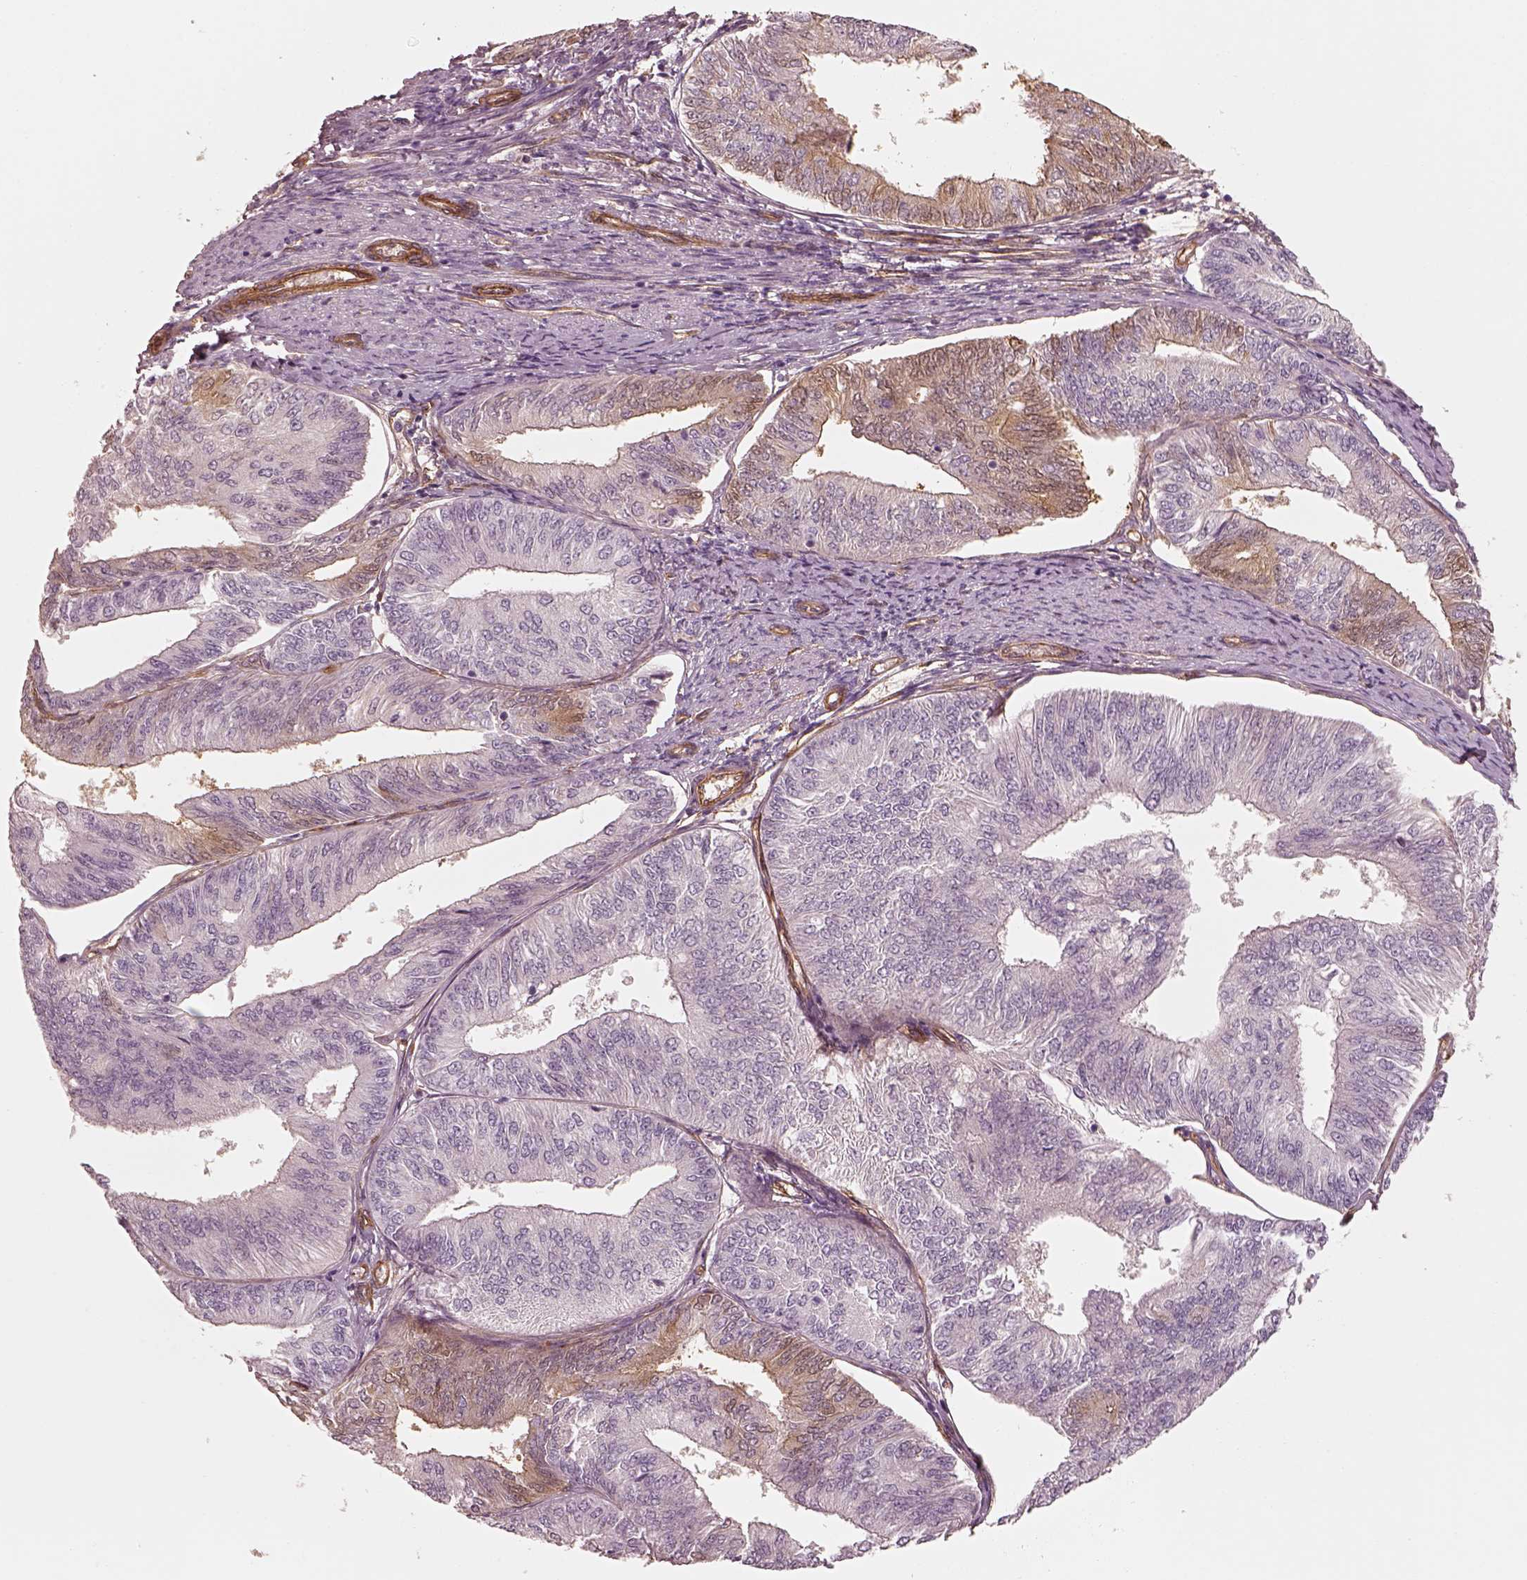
{"staining": {"intensity": "weak", "quantity": "<25%", "location": "cytoplasmic/membranous"}, "tissue": "endometrial cancer", "cell_type": "Tumor cells", "image_type": "cancer", "snomed": [{"axis": "morphology", "description": "Adenocarcinoma, NOS"}, {"axis": "topography", "description": "Endometrium"}], "caption": "Endometrial cancer (adenocarcinoma) was stained to show a protein in brown. There is no significant positivity in tumor cells.", "gene": "CRYM", "patient": {"sex": "female", "age": 58}}